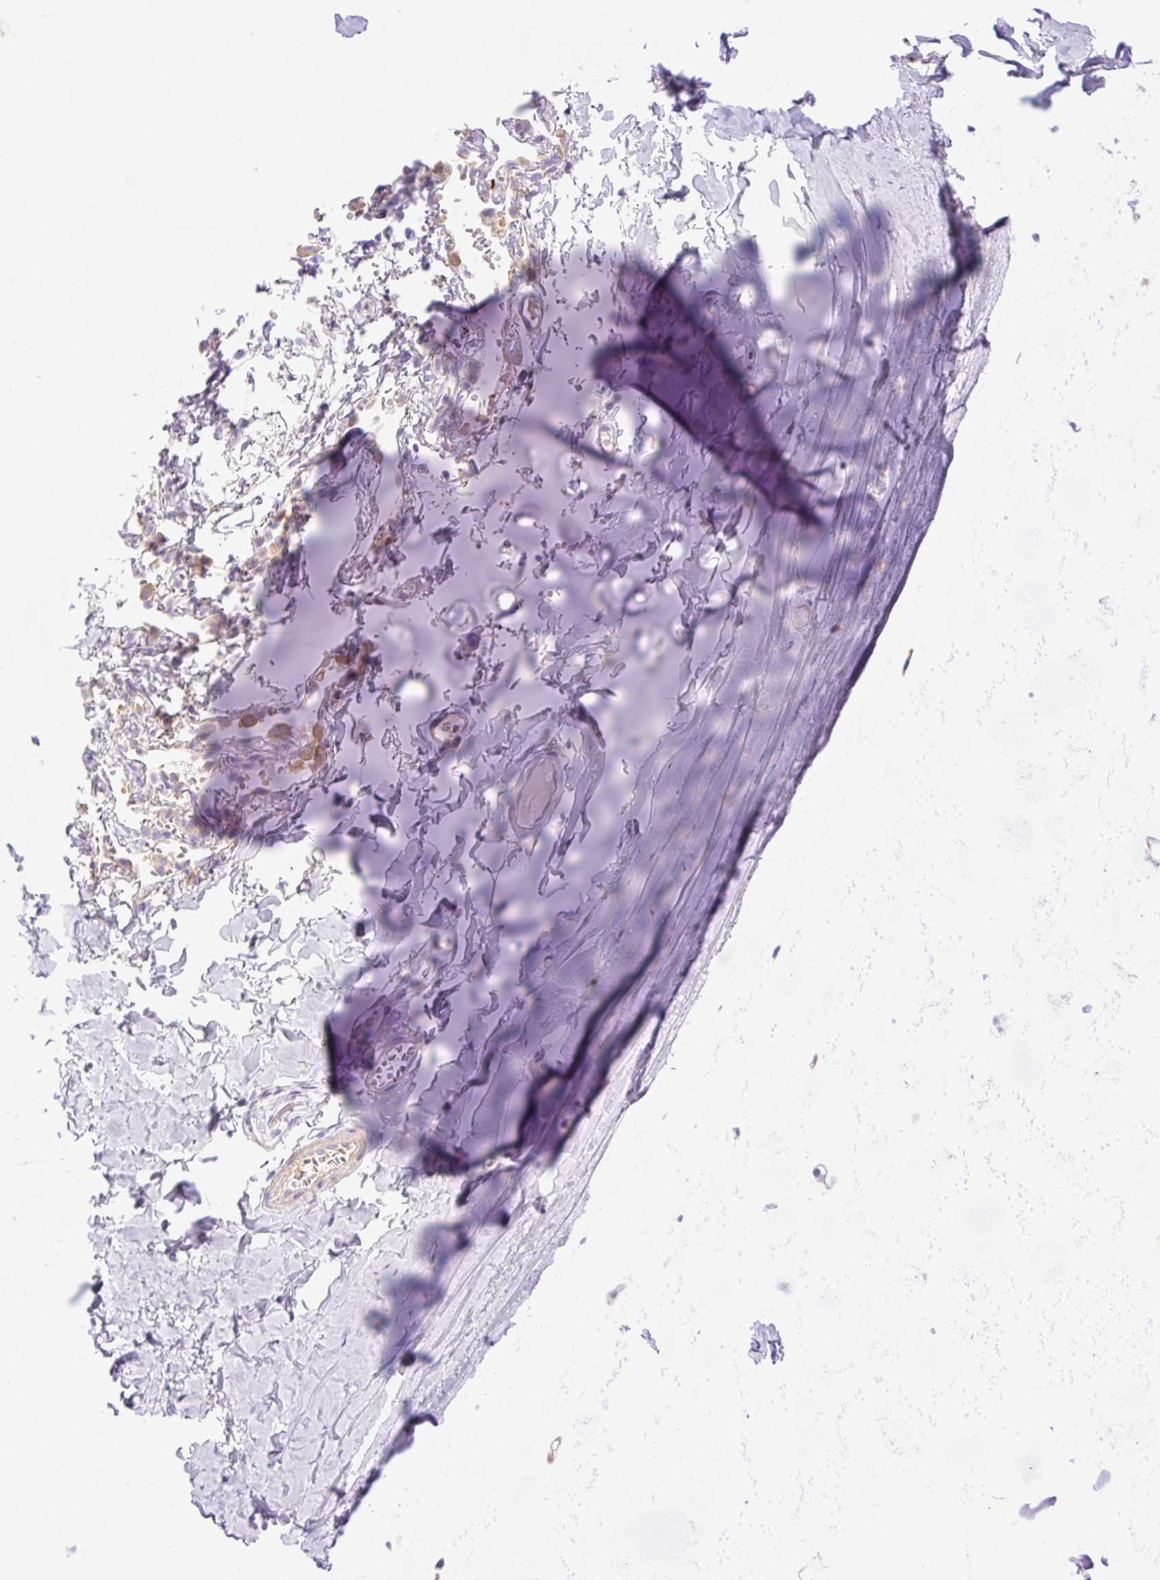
{"staining": {"intensity": "negative", "quantity": "none", "location": "none"}, "tissue": "adipose tissue", "cell_type": "Adipocytes", "image_type": "normal", "snomed": [{"axis": "morphology", "description": "Normal tissue, NOS"}, {"axis": "topography", "description": "Cartilage tissue"}, {"axis": "topography", "description": "Bronchus"}, {"axis": "topography", "description": "Peripheral nerve tissue"}], "caption": "High magnification brightfield microscopy of benign adipose tissue stained with DAB (brown) and counterstained with hematoxylin (blue): adipocytes show no significant expression. (Brightfield microscopy of DAB (3,3'-diaminobenzidine) immunohistochemistry (IHC) at high magnification).", "gene": "DENND5A", "patient": {"sex": "female", "age": 59}}